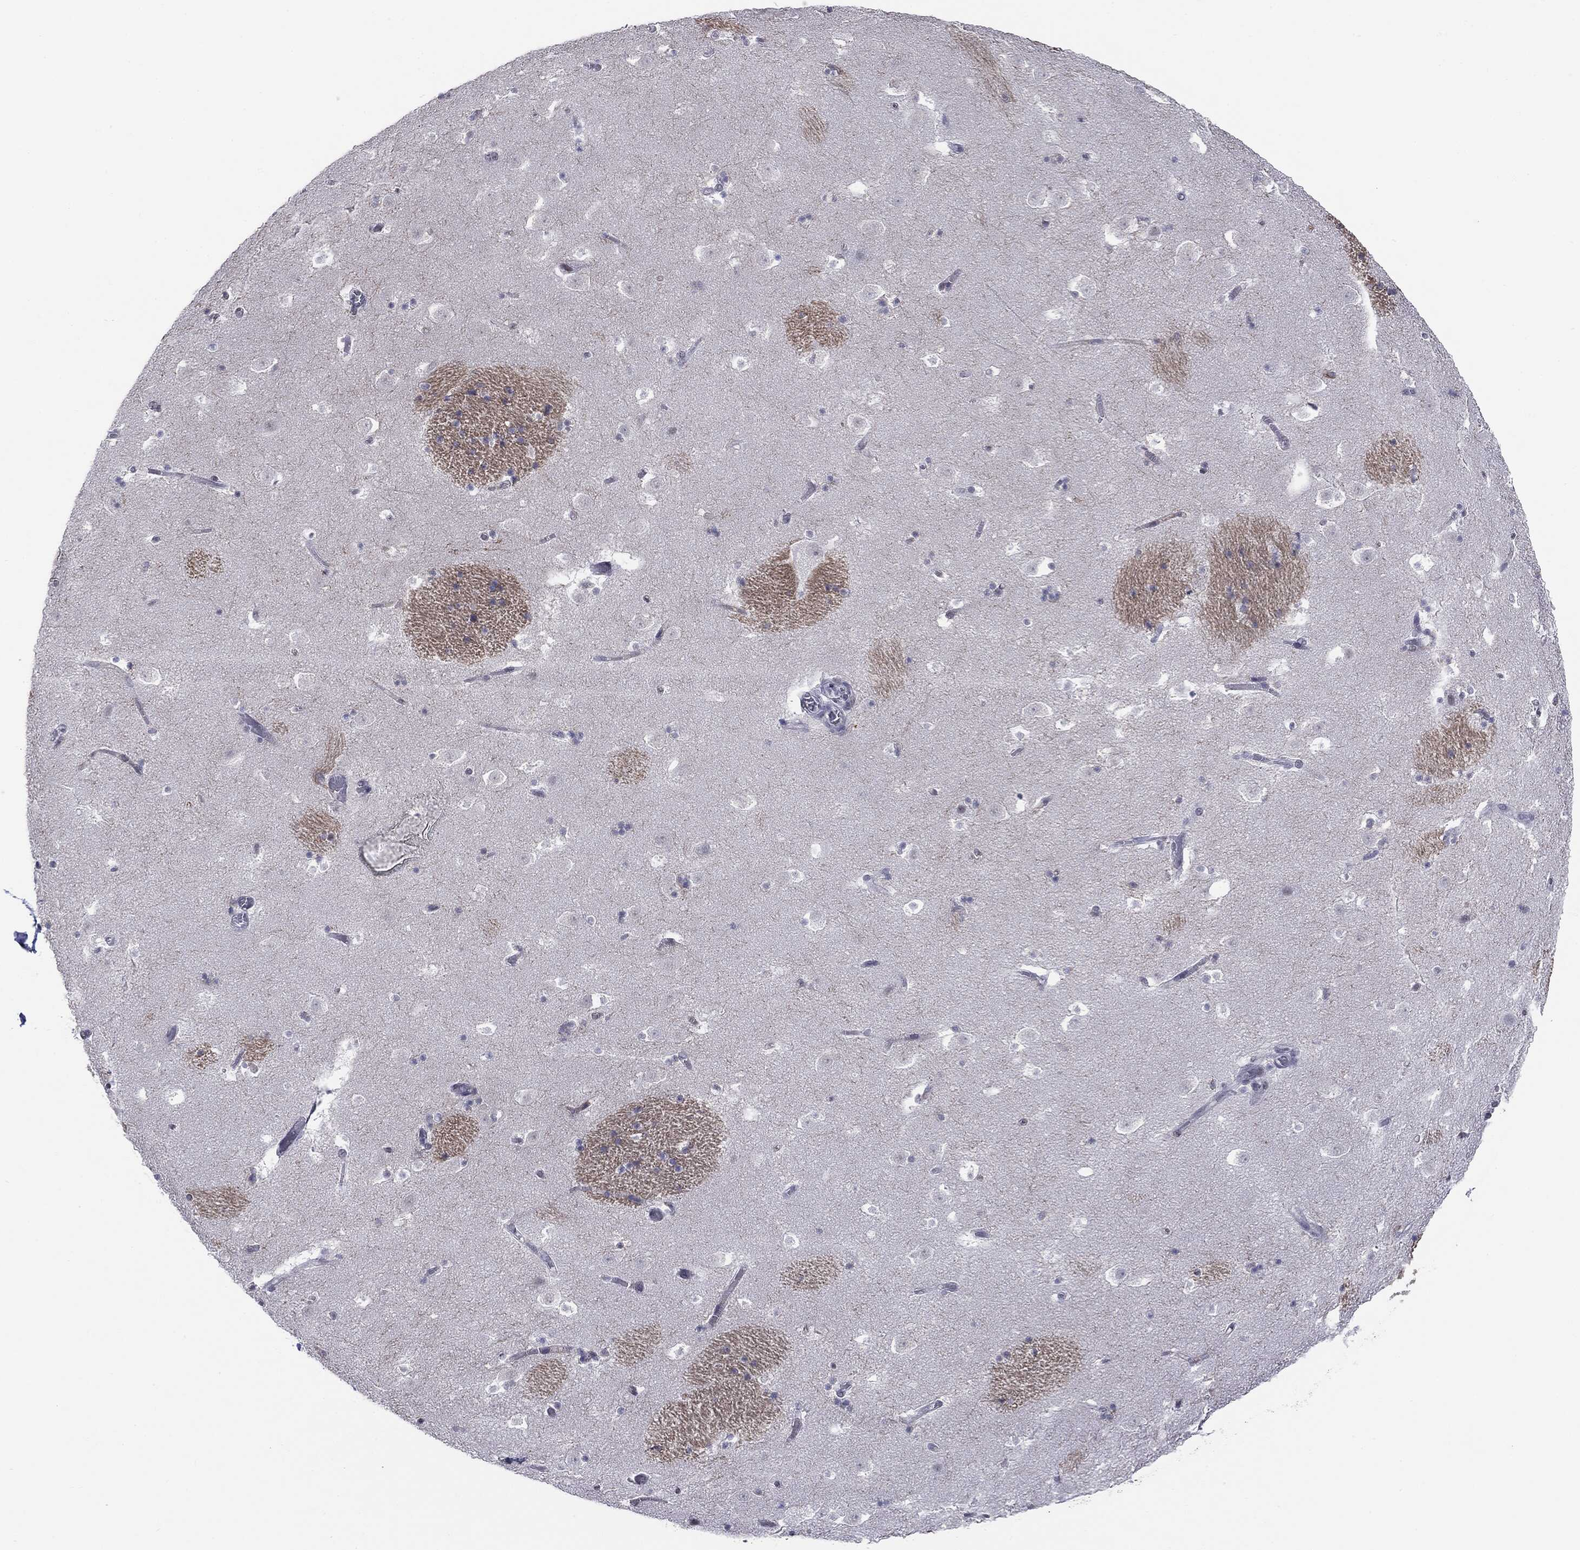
{"staining": {"intensity": "negative", "quantity": "none", "location": "none"}, "tissue": "caudate", "cell_type": "Glial cells", "image_type": "normal", "snomed": [{"axis": "morphology", "description": "Normal tissue, NOS"}, {"axis": "topography", "description": "Lateral ventricle wall"}], "caption": "Photomicrograph shows no protein expression in glial cells of unremarkable caudate. The staining is performed using DAB brown chromogen with nuclei counter-stained in using hematoxylin.", "gene": "SLC5A5", "patient": {"sex": "female", "age": 42}}